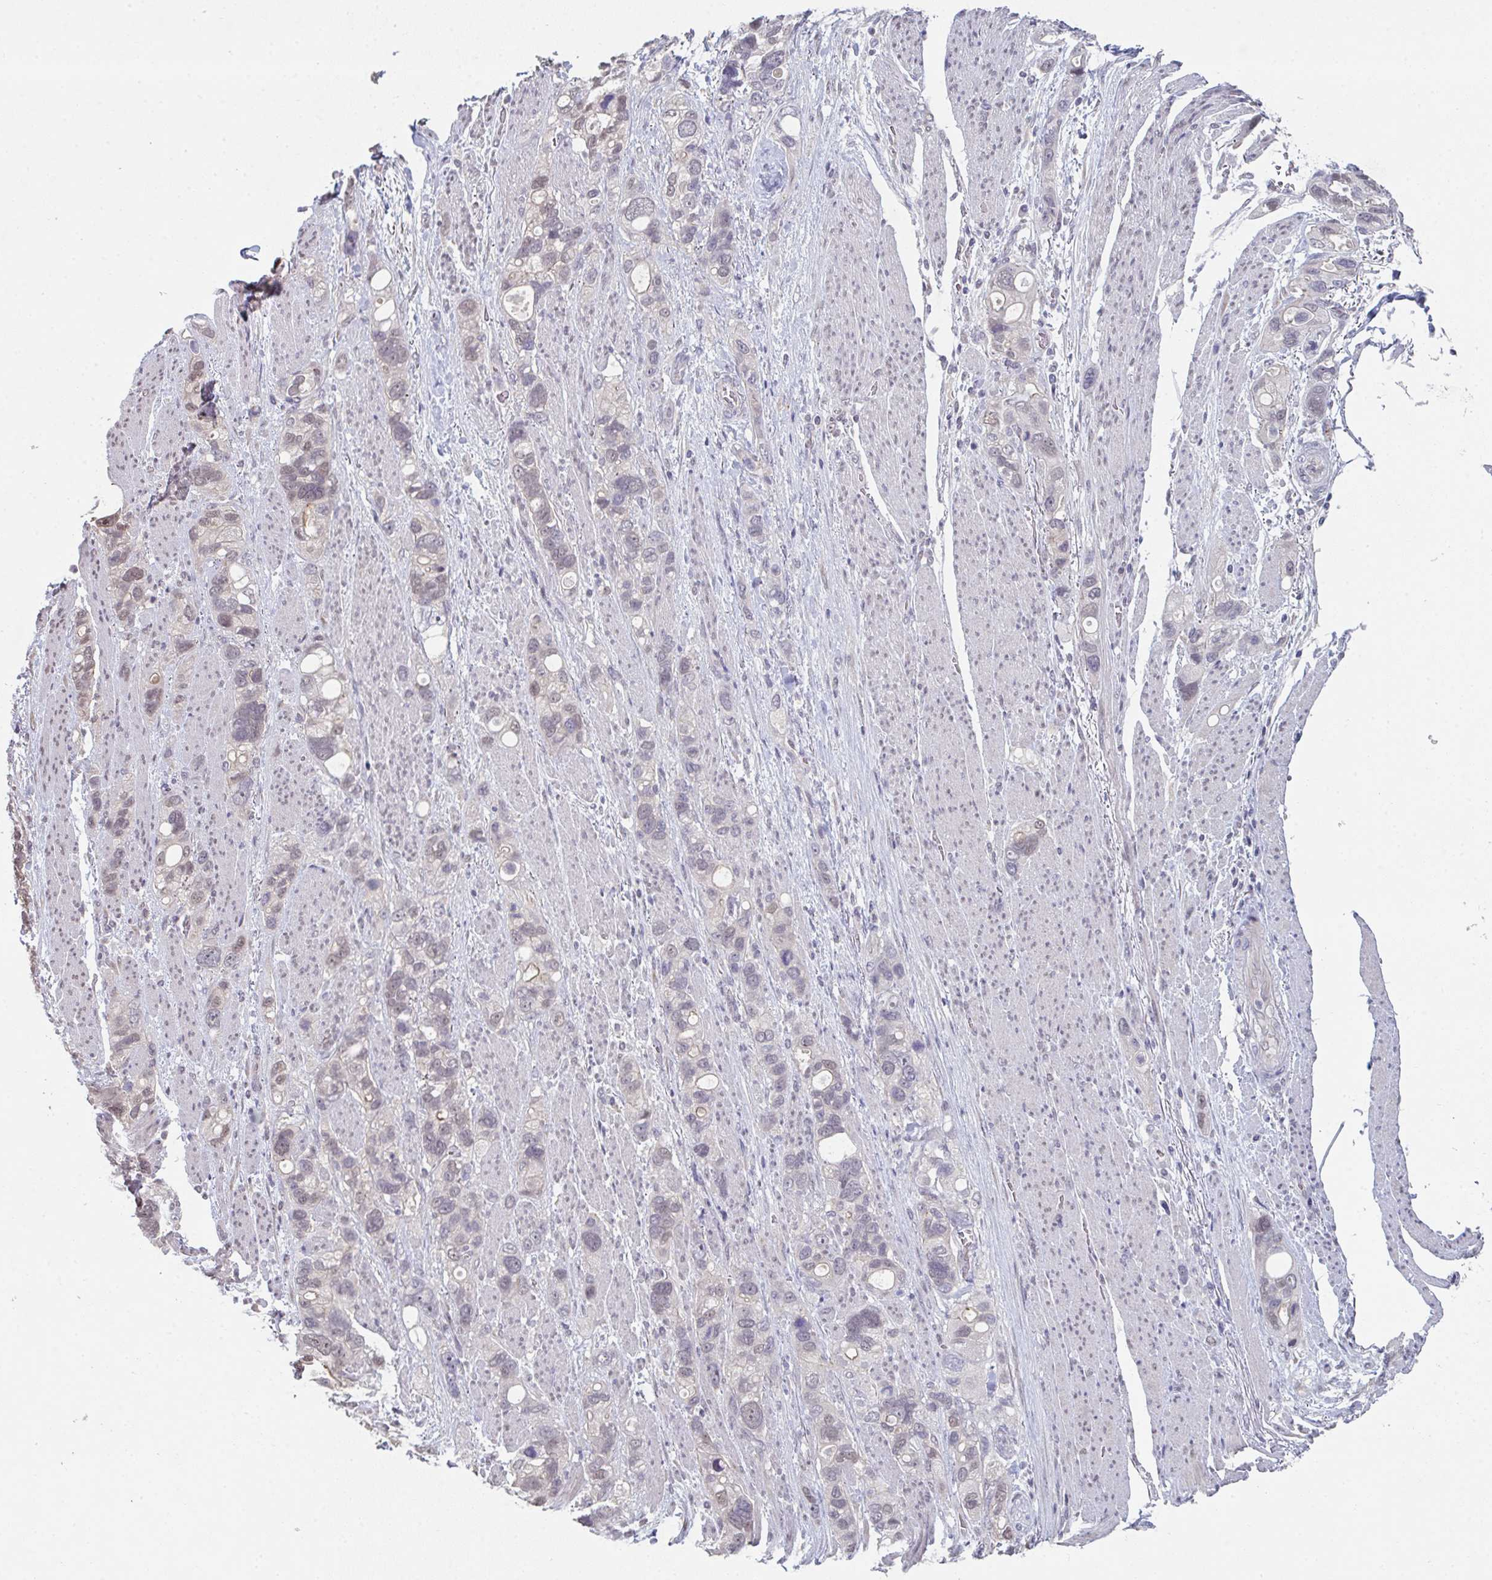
{"staining": {"intensity": "negative", "quantity": "none", "location": "none"}, "tissue": "stomach cancer", "cell_type": "Tumor cells", "image_type": "cancer", "snomed": [{"axis": "morphology", "description": "Adenocarcinoma, NOS"}, {"axis": "topography", "description": "Stomach, upper"}], "caption": "The micrograph reveals no staining of tumor cells in stomach cancer. The staining was performed using DAB (3,3'-diaminobenzidine) to visualize the protein expression in brown, while the nuclei were stained in blue with hematoxylin (Magnification: 20x).", "gene": "ZNF214", "patient": {"sex": "female", "age": 81}}